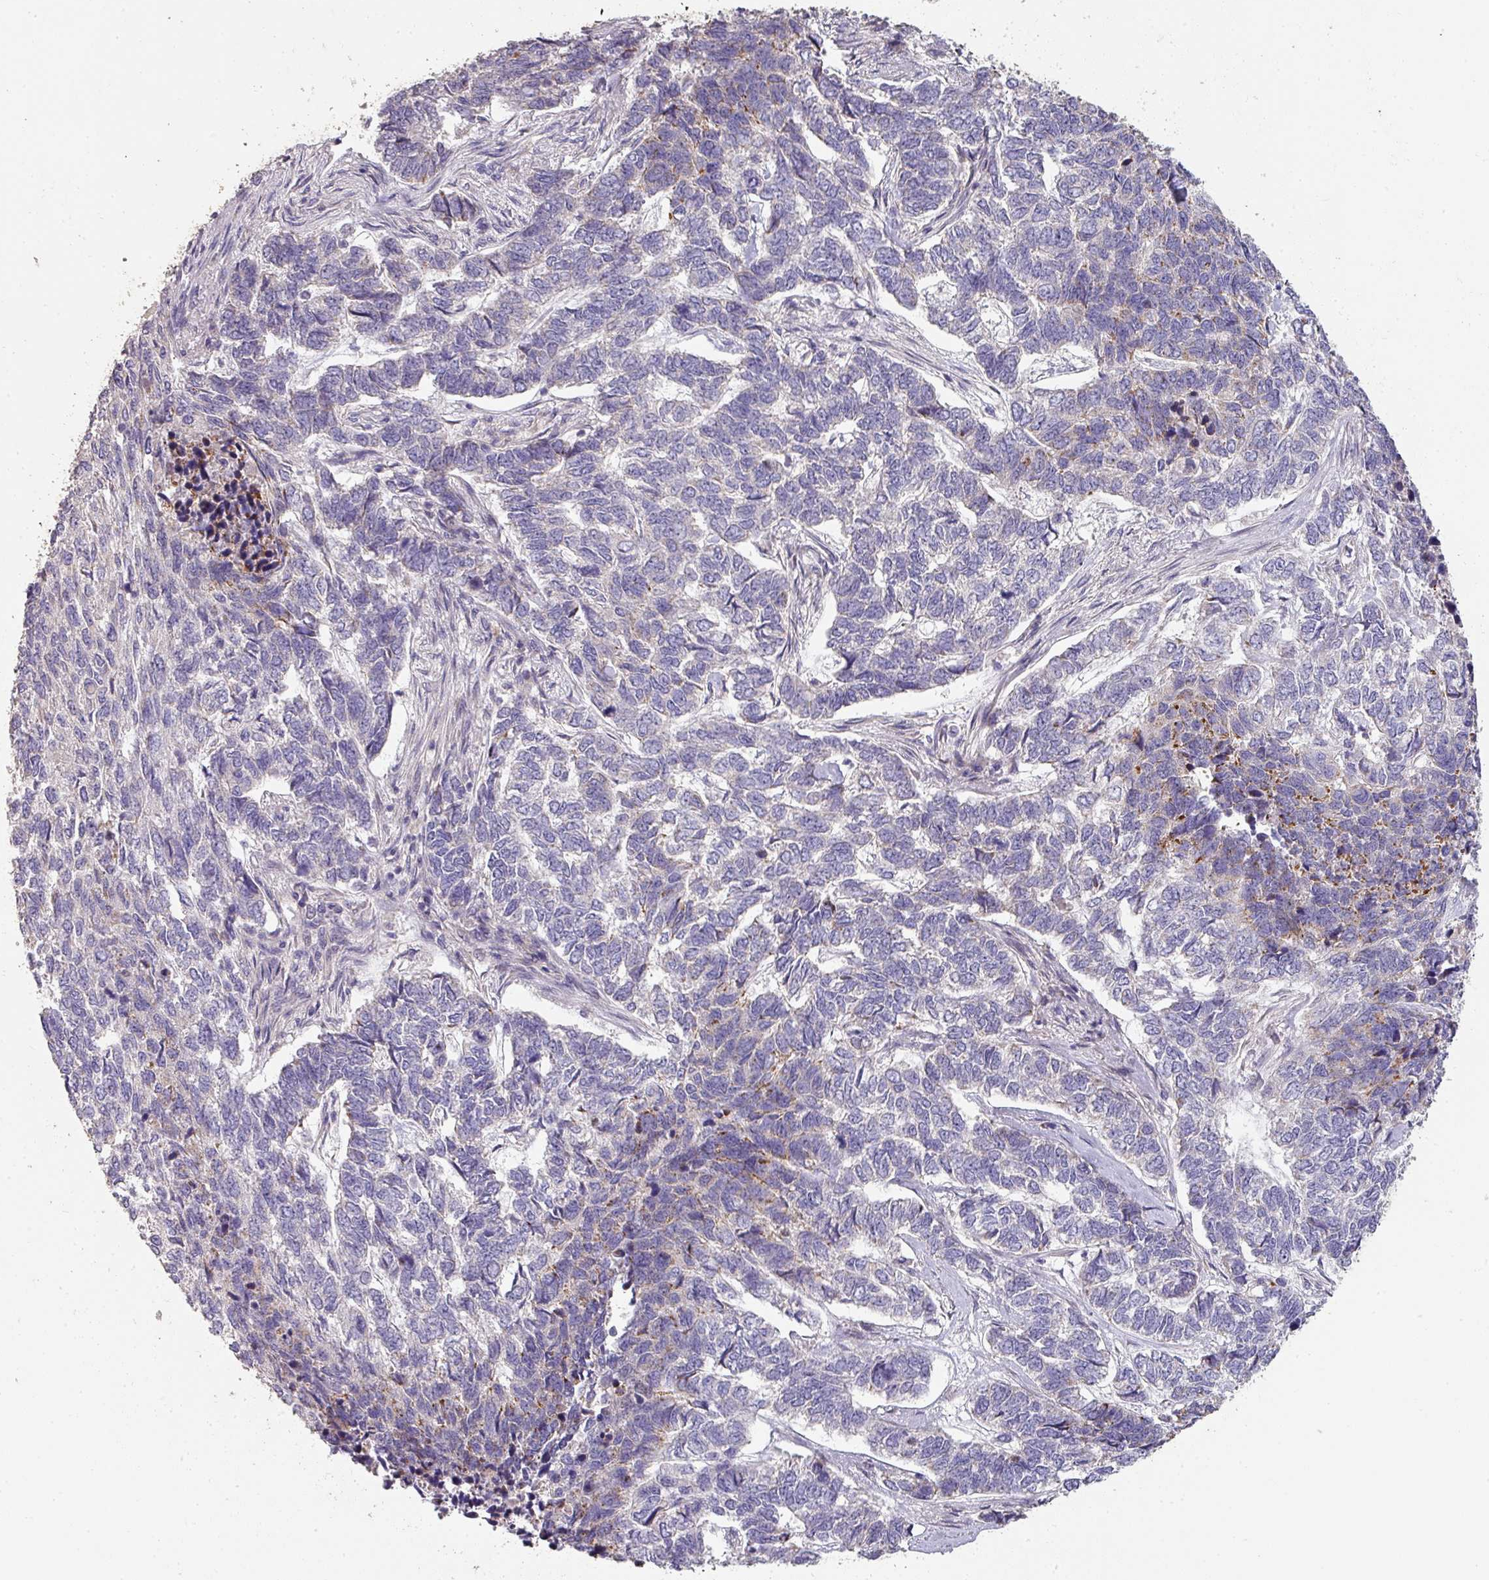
{"staining": {"intensity": "negative", "quantity": "none", "location": "none"}, "tissue": "skin cancer", "cell_type": "Tumor cells", "image_type": "cancer", "snomed": [{"axis": "morphology", "description": "Basal cell carcinoma"}, {"axis": "topography", "description": "Skin"}], "caption": "A photomicrograph of skin cancer (basal cell carcinoma) stained for a protein reveals no brown staining in tumor cells.", "gene": "PCDH1", "patient": {"sex": "female", "age": 65}}